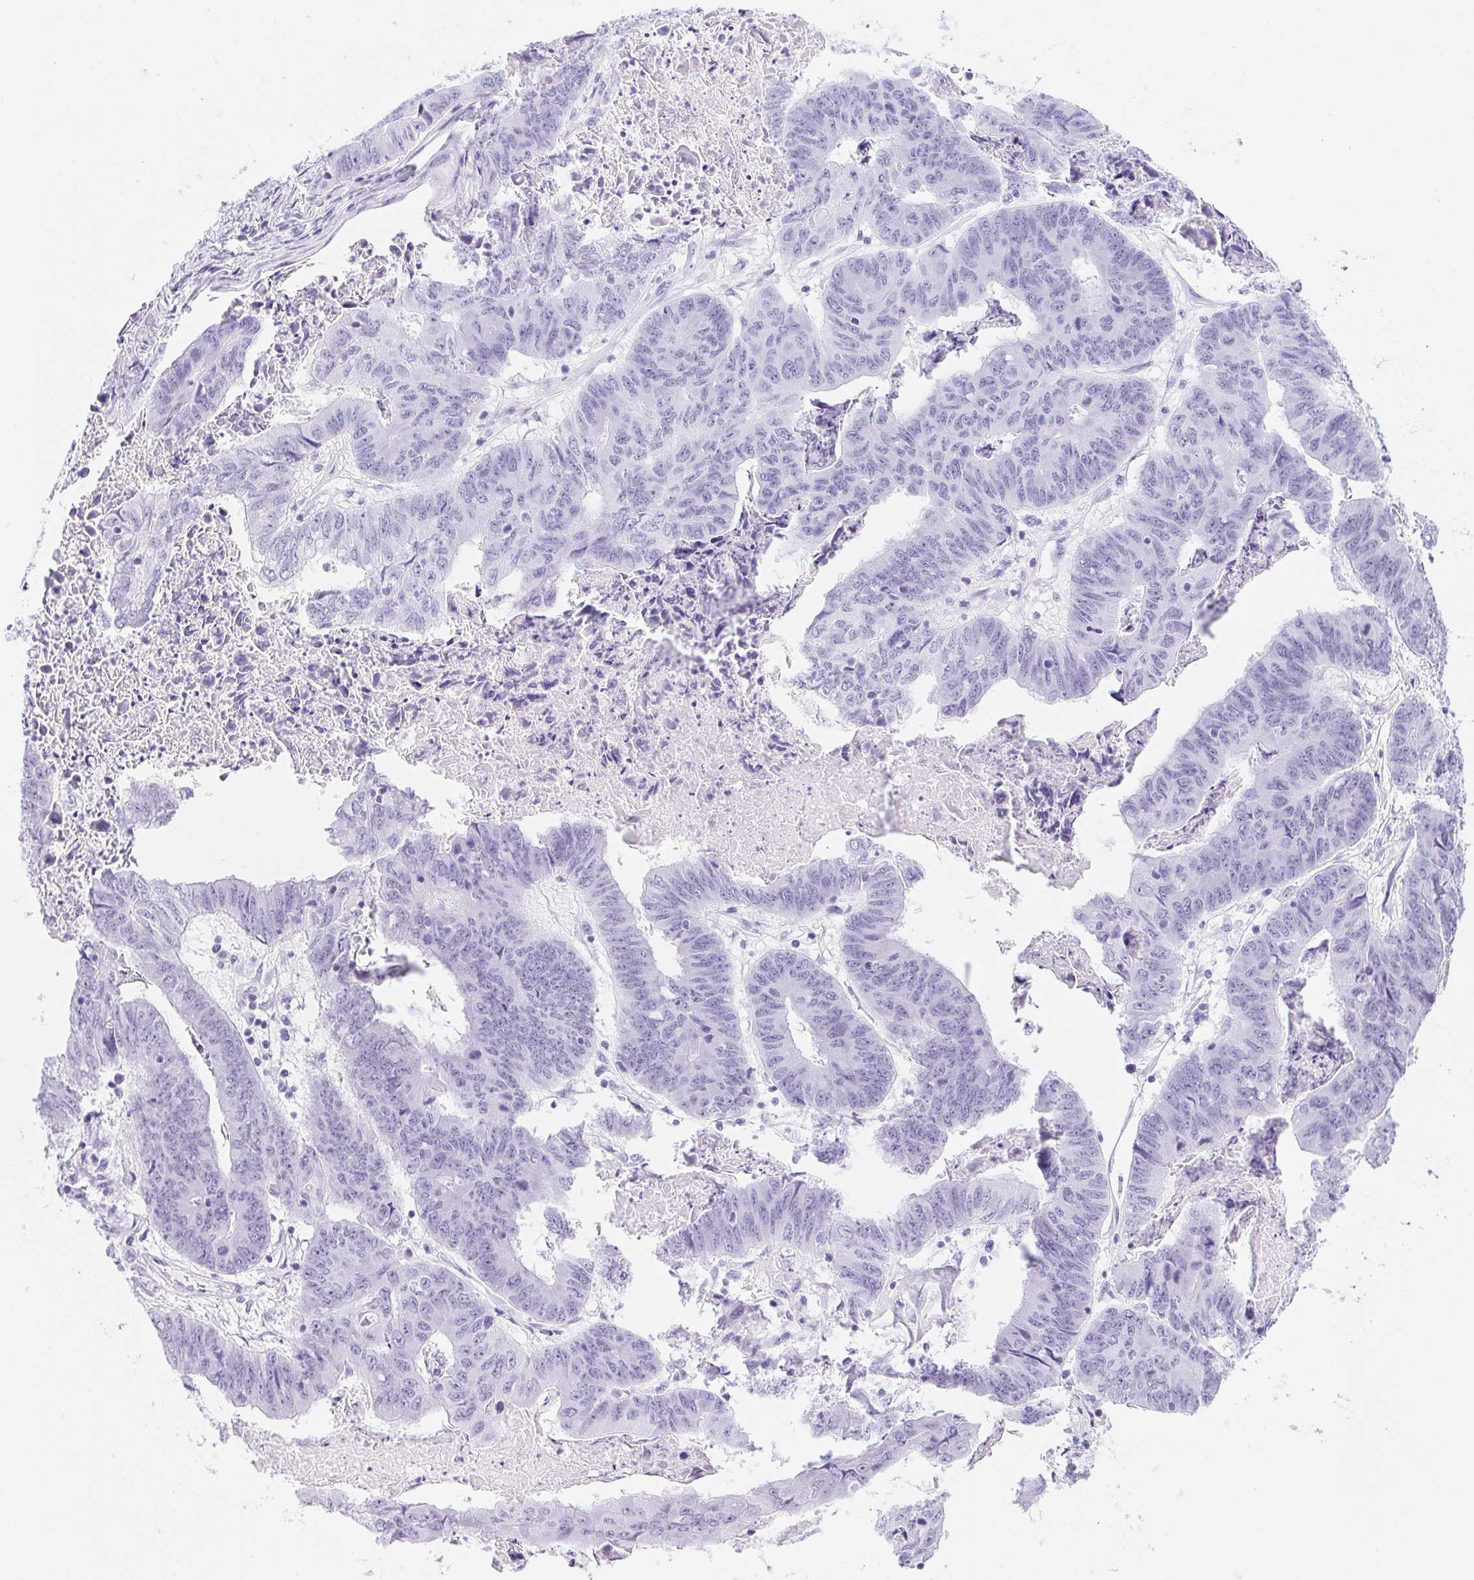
{"staining": {"intensity": "negative", "quantity": "none", "location": "none"}, "tissue": "stomach cancer", "cell_type": "Tumor cells", "image_type": "cancer", "snomed": [{"axis": "morphology", "description": "Adenocarcinoma, NOS"}, {"axis": "topography", "description": "Stomach, lower"}], "caption": "Immunohistochemistry (IHC) micrograph of human stomach cancer stained for a protein (brown), which demonstrates no expression in tumor cells.", "gene": "HELLS", "patient": {"sex": "male", "age": 77}}